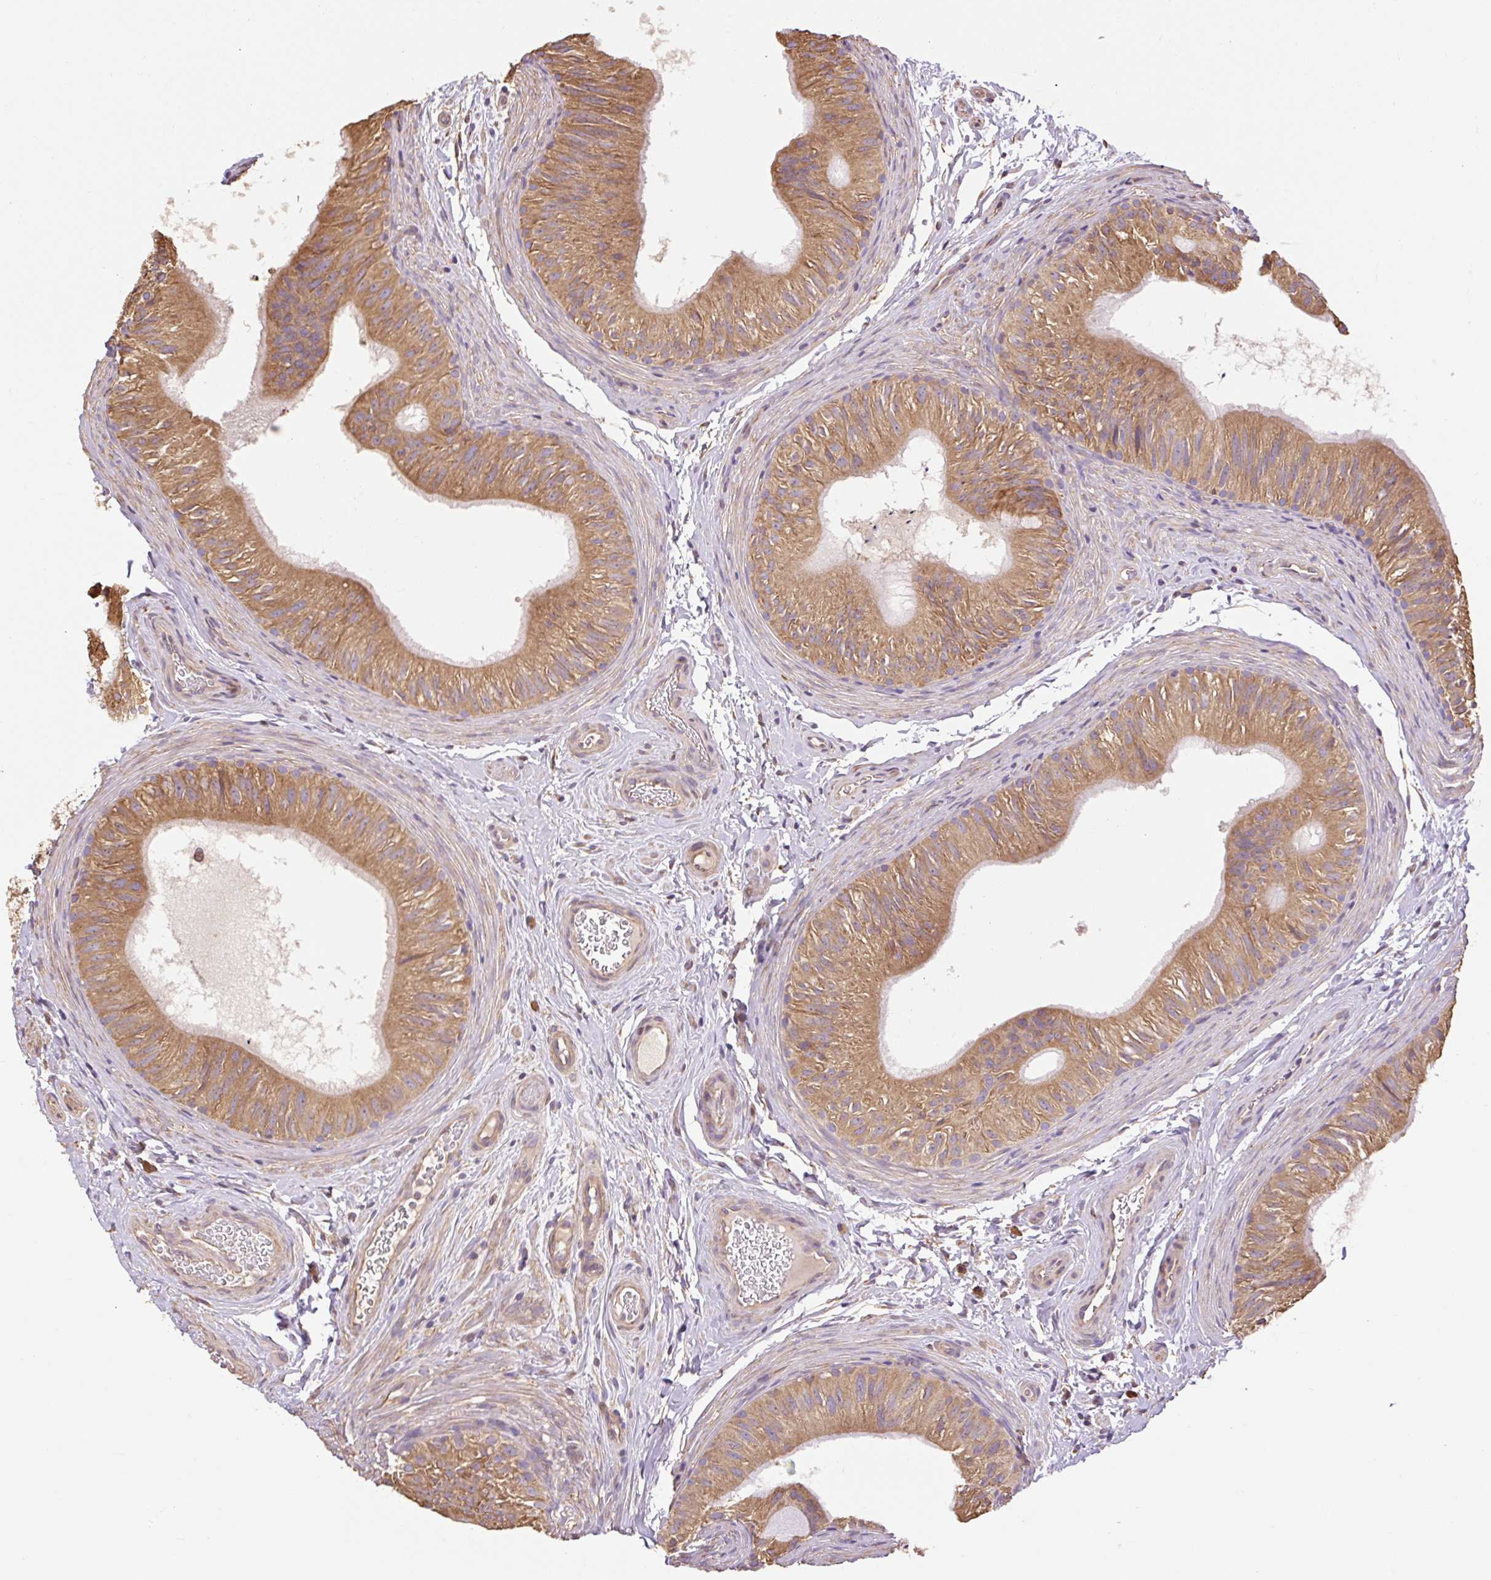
{"staining": {"intensity": "moderate", "quantity": ">75%", "location": "cytoplasmic/membranous"}, "tissue": "epididymis", "cell_type": "Glandular cells", "image_type": "normal", "snomed": [{"axis": "morphology", "description": "Normal tissue, NOS"}, {"axis": "topography", "description": "Epididymis"}], "caption": "Moderate cytoplasmic/membranous protein expression is seen in about >75% of glandular cells in epididymis.", "gene": "DESI1", "patient": {"sex": "male", "age": 24}}